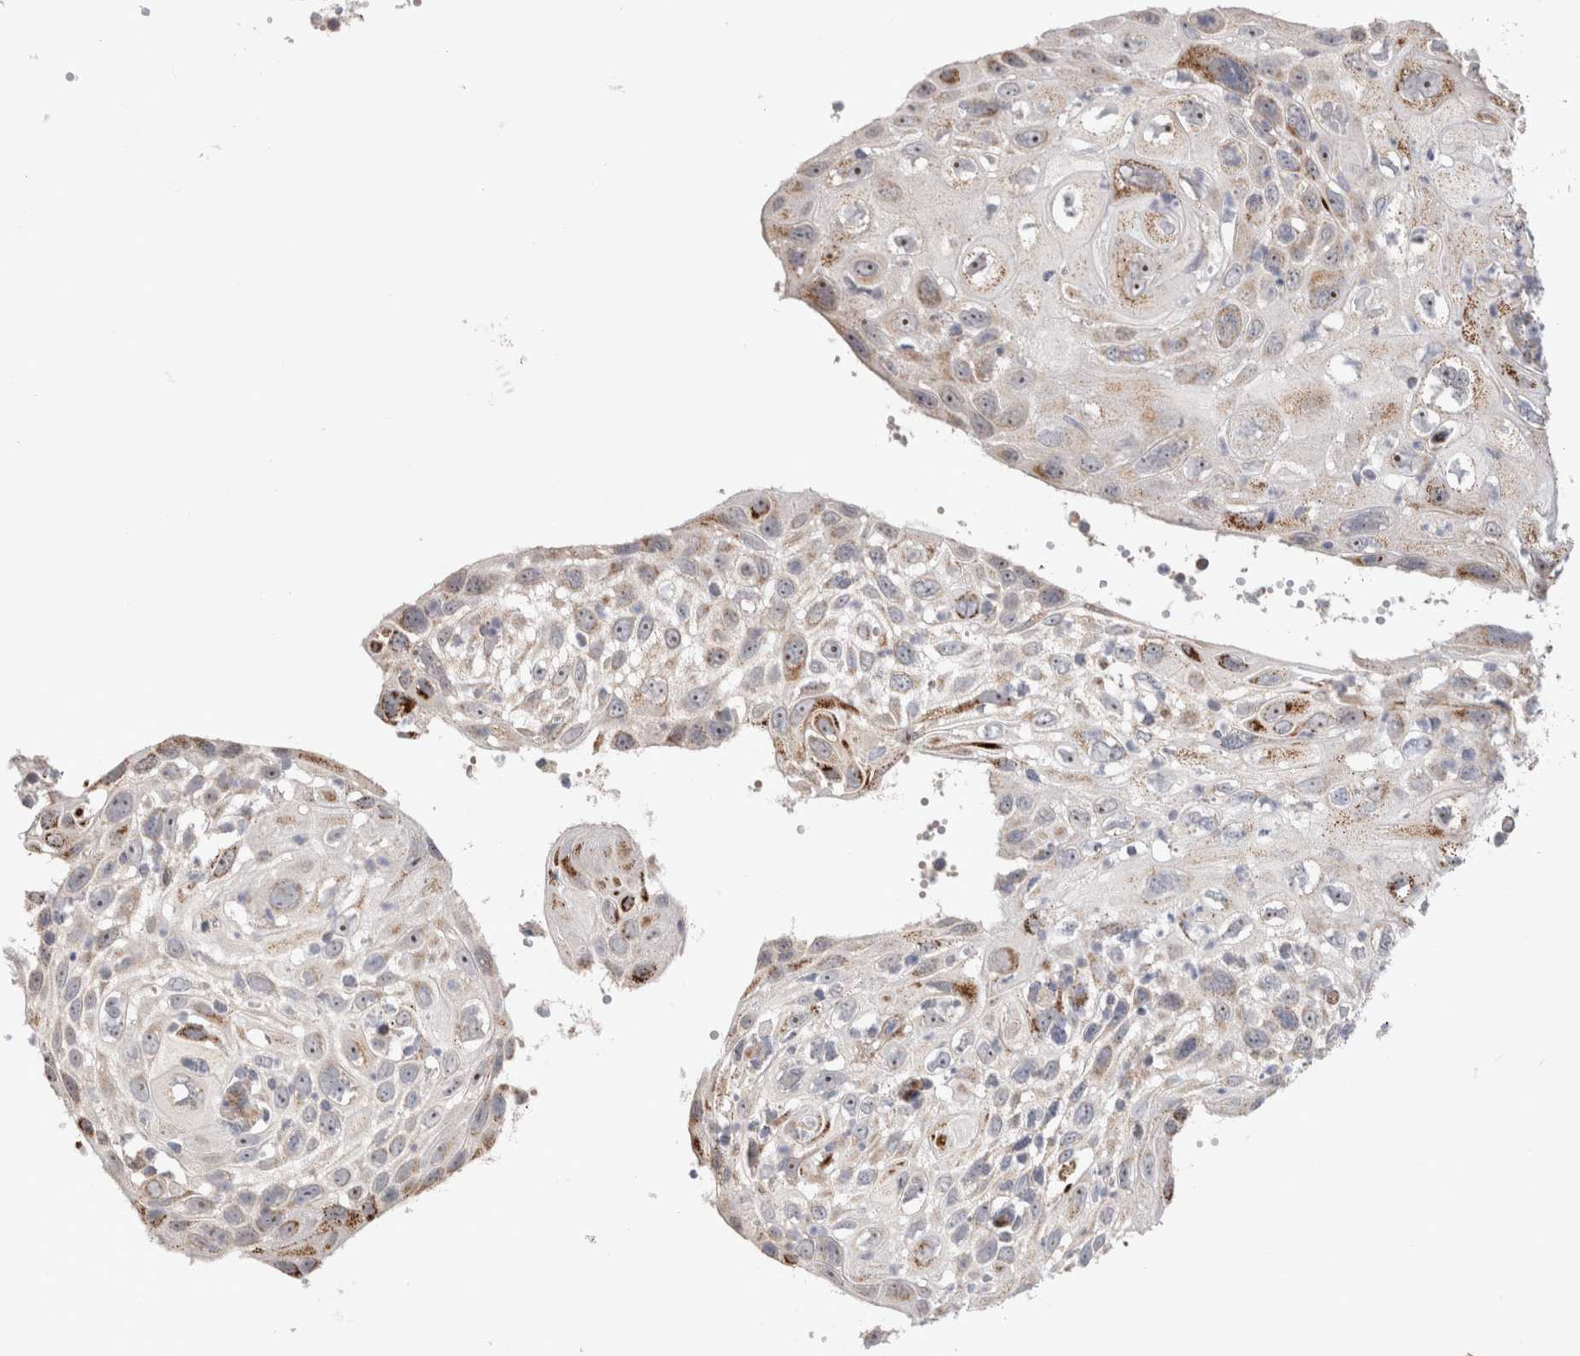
{"staining": {"intensity": "moderate", "quantity": "<25%", "location": "cytoplasmic/membranous,nuclear"}, "tissue": "cervical cancer", "cell_type": "Tumor cells", "image_type": "cancer", "snomed": [{"axis": "morphology", "description": "Squamous cell carcinoma, NOS"}, {"axis": "topography", "description": "Cervix"}], "caption": "Human squamous cell carcinoma (cervical) stained with a protein marker reveals moderate staining in tumor cells.", "gene": "CHADL", "patient": {"sex": "female", "age": 70}}